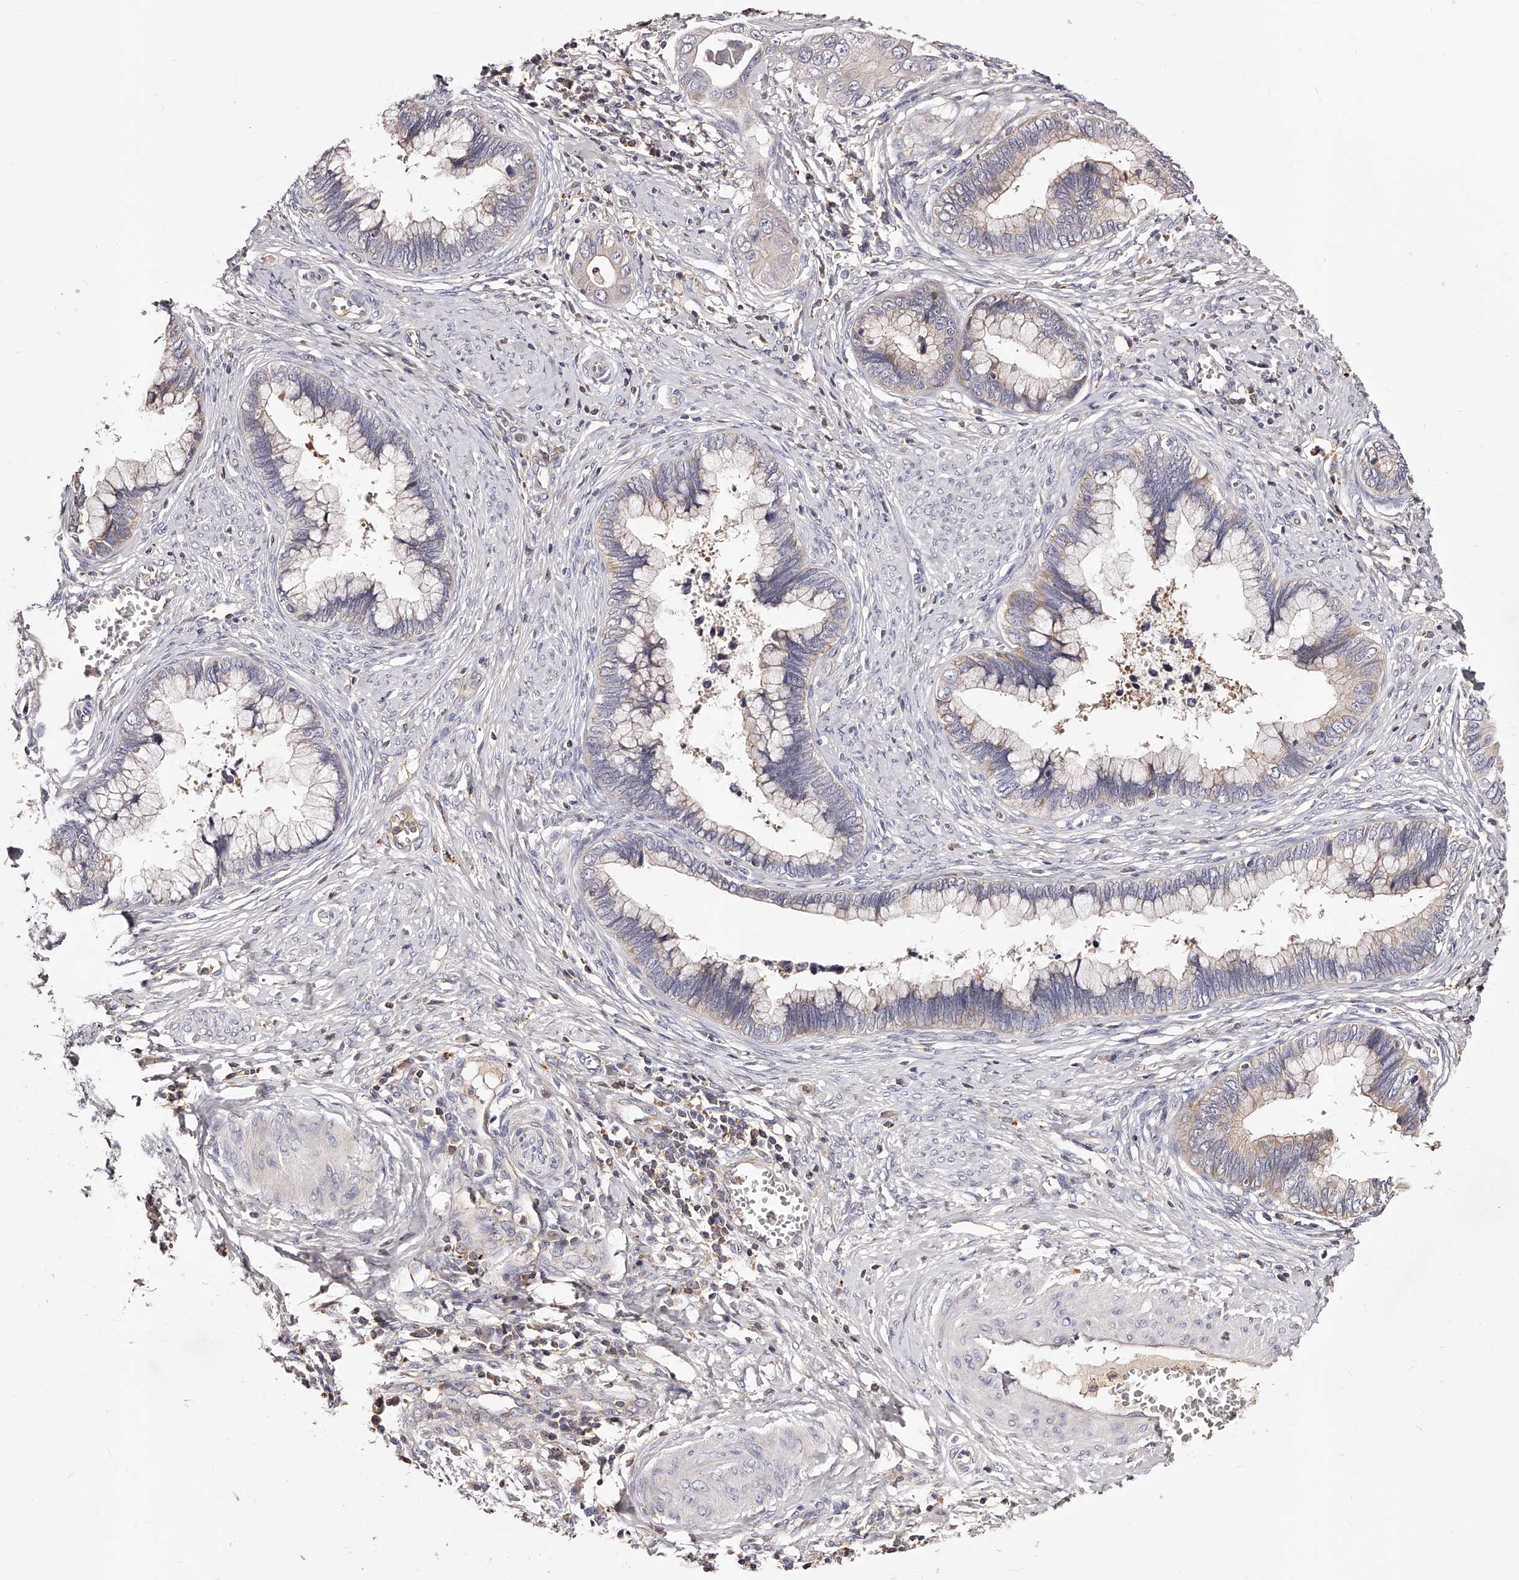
{"staining": {"intensity": "weak", "quantity": "<25%", "location": "cytoplasmic/membranous"}, "tissue": "cervical cancer", "cell_type": "Tumor cells", "image_type": "cancer", "snomed": [{"axis": "morphology", "description": "Adenocarcinoma, NOS"}, {"axis": "topography", "description": "Cervix"}], "caption": "High power microscopy image of an immunohistochemistry micrograph of cervical cancer, revealing no significant expression in tumor cells.", "gene": "PHACTR1", "patient": {"sex": "female", "age": 44}}